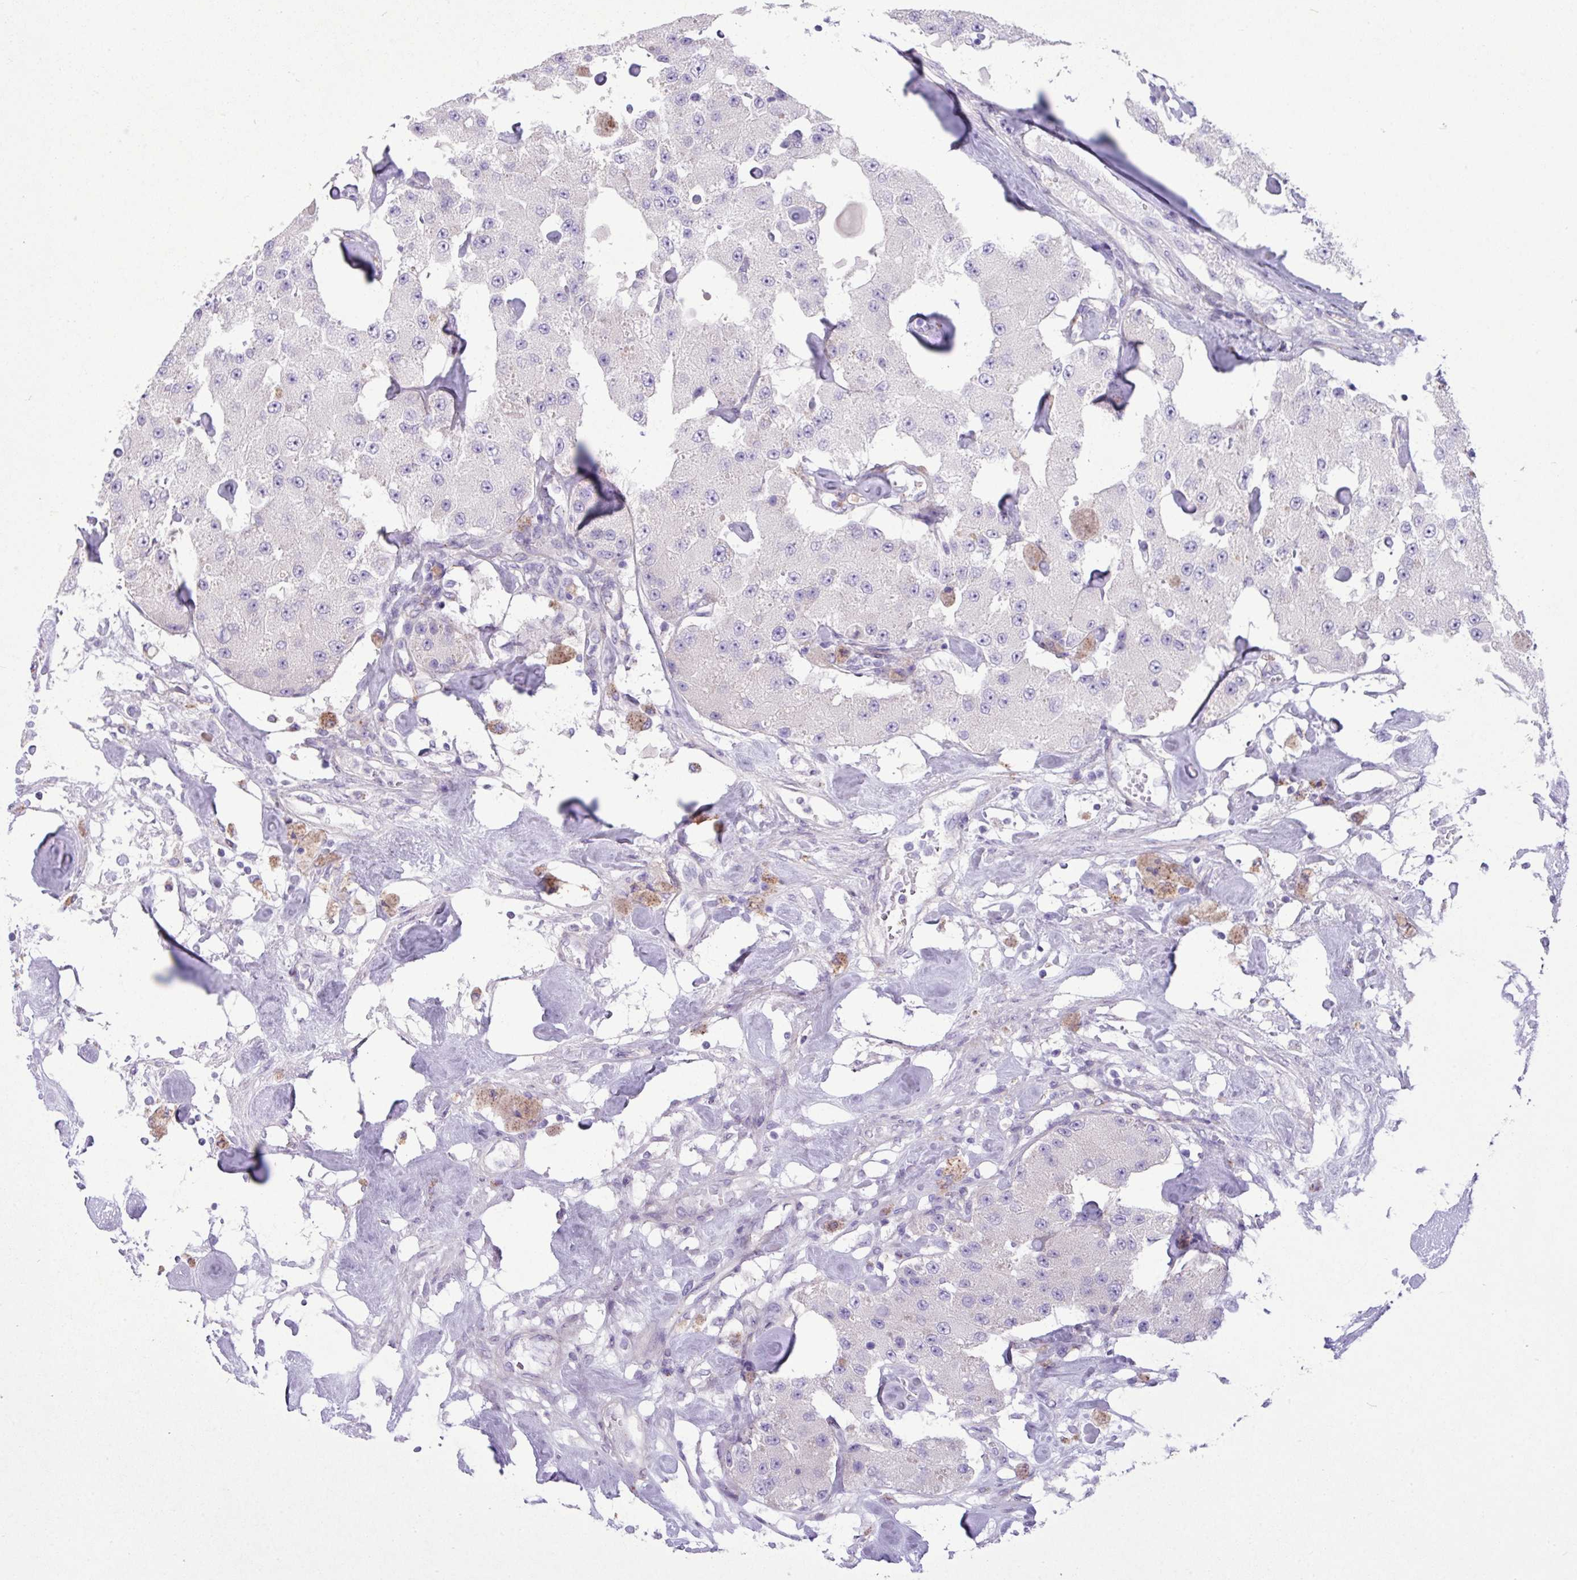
{"staining": {"intensity": "negative", "quantity": "none", "location": "none"}, "tissue": "carcinoid", "cell_type": "Tumor cells", "image_type": "cancer", "snomed": [{"axis": "morphology", "description": "Carcinoid, malignant, NOS"}, {"axis": "topography", "description": "Pancreas"}], "caption": "DAB (3,3'-diaminobenzidine) immunohistochemical staining of malignant carcinoid demonstrates no significant expression in tumor cells.", "gene": "CD248", "patient": {"sex": "male", "age": 41}}